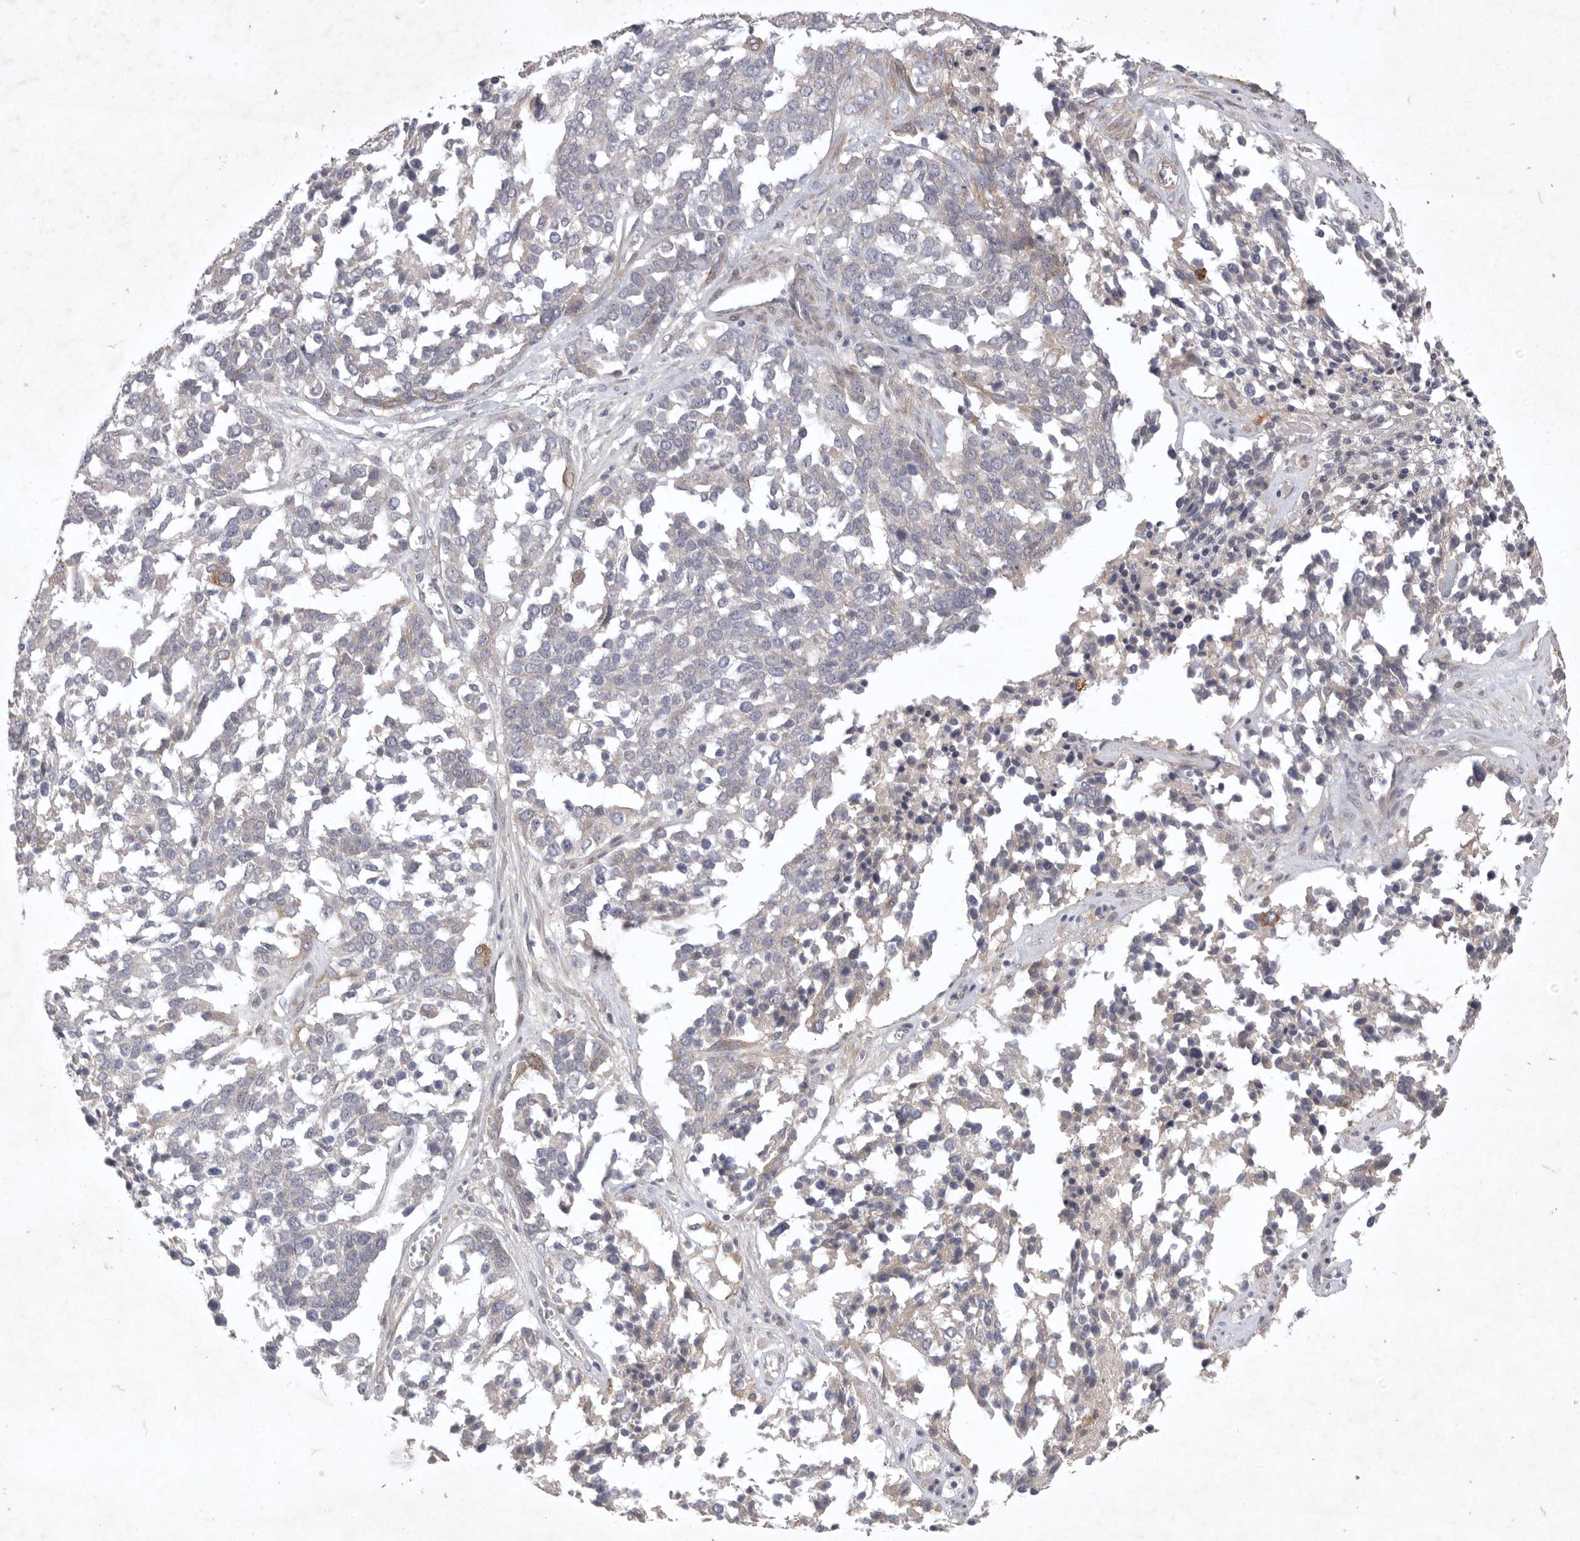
{"staining": {"intensity": "negative", "quantity": "none", "location": "none"}, "tissue": "ovarian cancer", "cell_type": "Tumor cells", "image_type": "cancer", "snomed": [{"axis": "morphology", "description": "Cystadenocarcinoma, serous, NOS"}, {"axis": "topography", "description": "Ovary"}], "caption": "DAB immunohistochemical staining of ovarian cancer (serous cystadenocarcinoma) demonstrates no significant staining in tumor cells.", "gene": "BZW2", "patient": {"sex": "female", "age": 44}}